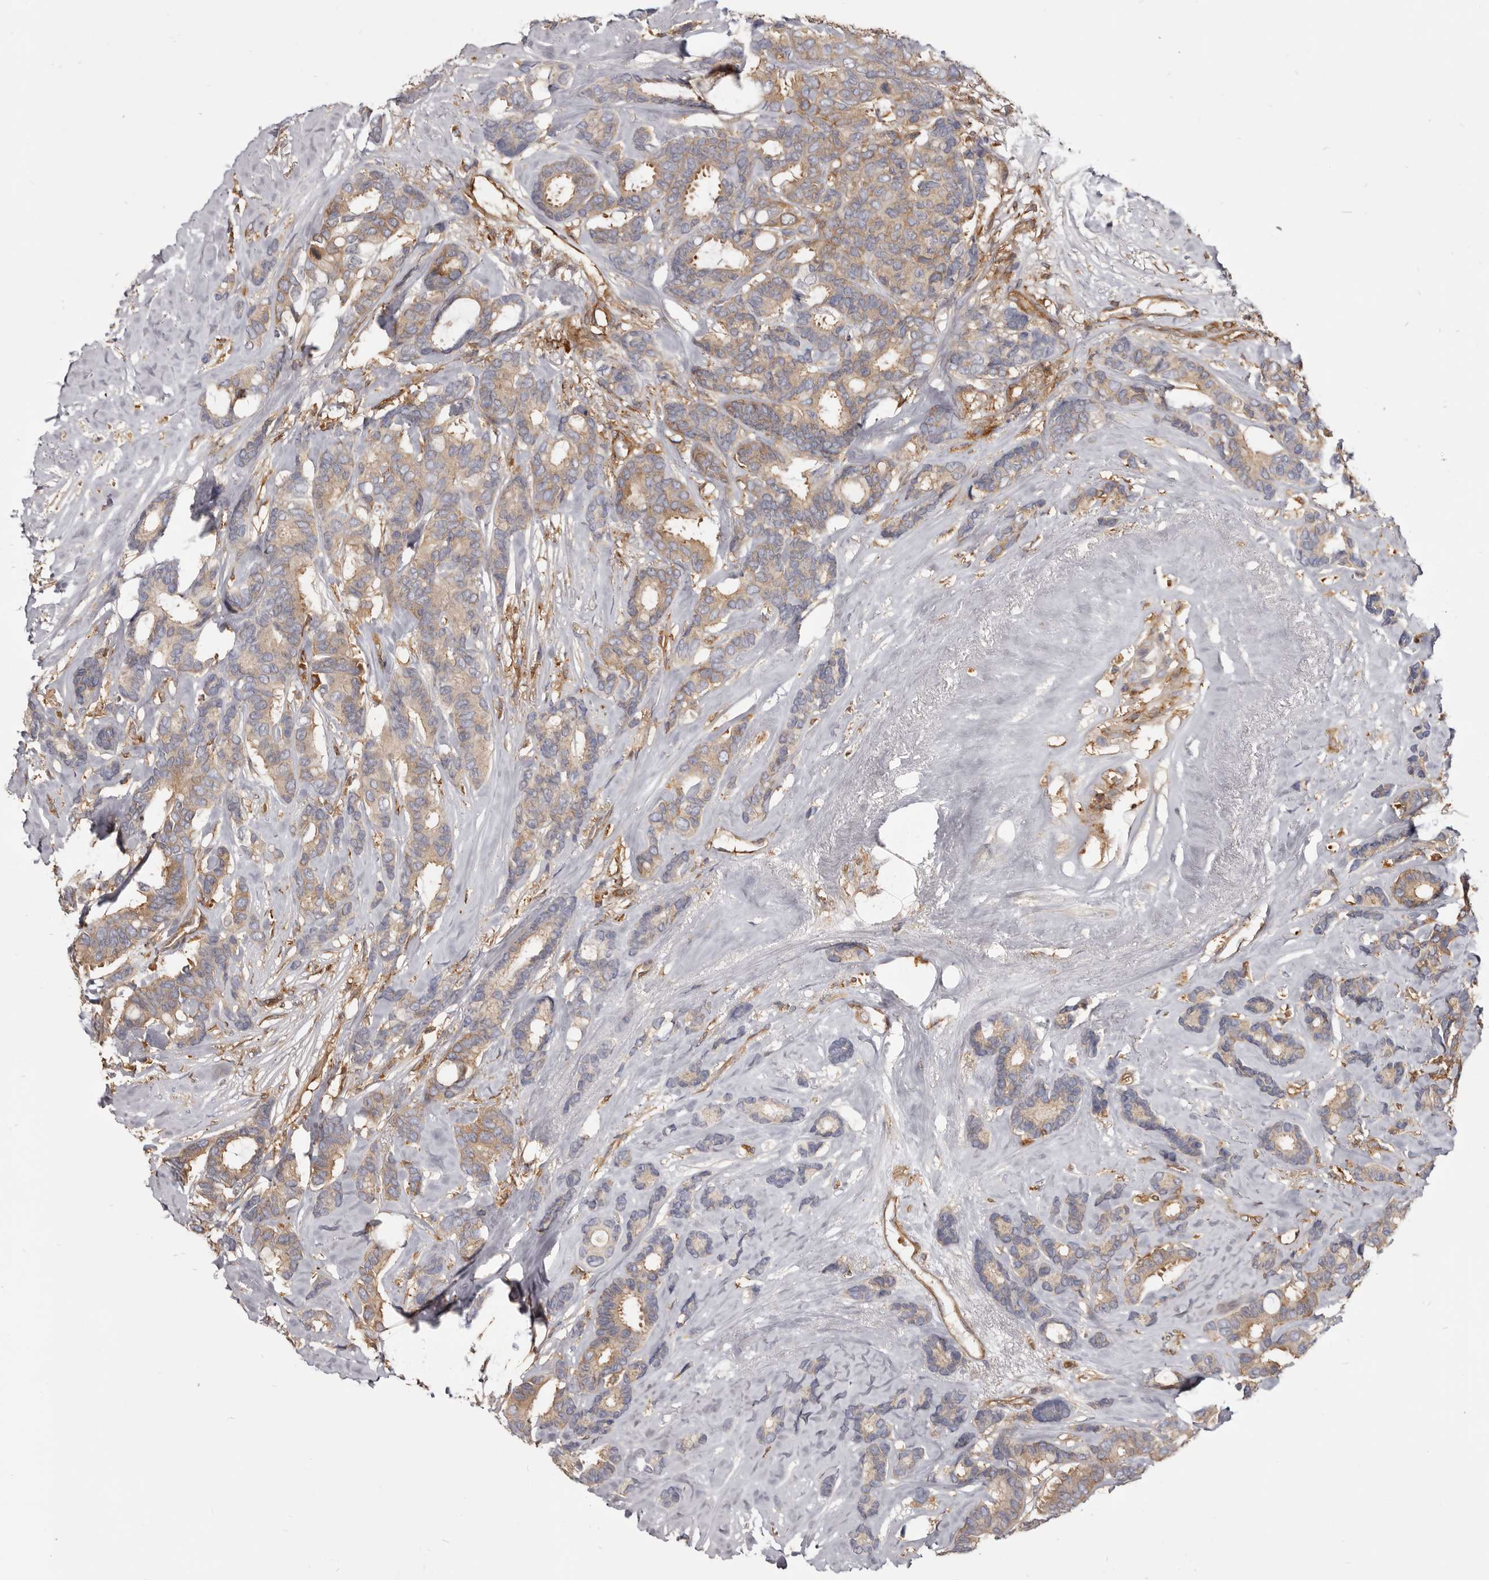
{"staining": {"intensity": "moderate", "quantity": ">75%", "location": "cytoplasmic/membranous"}, "tissue": "breast cancer", "cell_type": "Tumor cells", "image_type": "cancer", "snomed": [{"axis": "morphology", "description": "Duct carcinoma"}, {"axis": "topography", "description": "Breast"}], "caption": "Moderate cytoplasmic/membranous protein expression is identified in approximately >75% of tumor cells in breast invasive ductal carcinoma.", "gene": "CBL", "patient": {"sex": "female", "age": 87}}